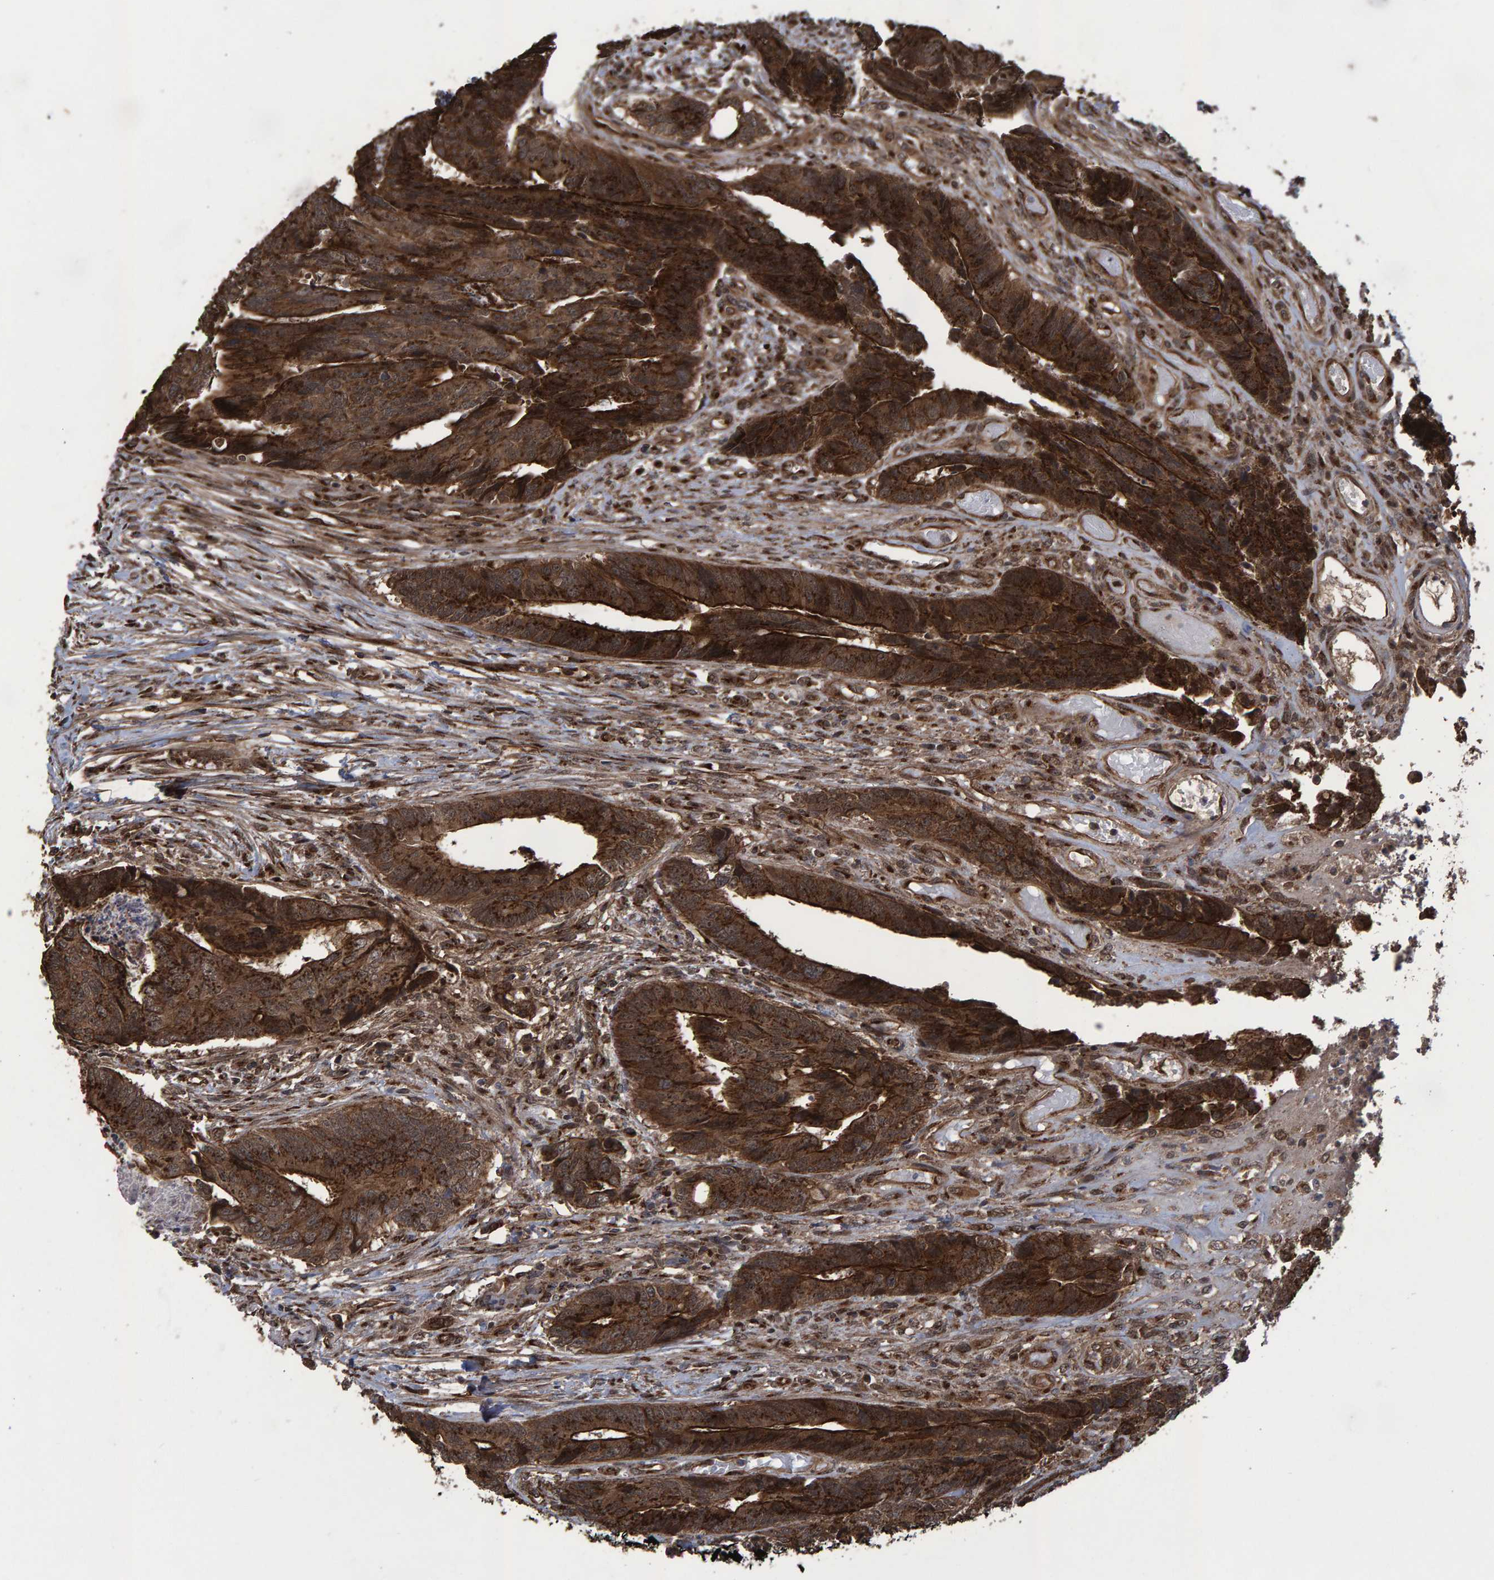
{"staining": {"intensity": "strong", "quantity": ">75%", "location": "cytoplasmic/membranous,nuclear"}, "tissue": "colorectal cancer", "cell_type": "Tumor cells", "image_type": "cancer", "snomed": [{"axis": "morphology", "description": "Adenocarcinoma, NOS"}, {"axis": "topography", "description": "Rectum"}], "caption": "Human colorectal cancer (adenocarcinoma) stained with a protein marker shows strong staining in tumor cells.", "gene": "TRIM68", "patient": {"sex": "male", "age": 84}}